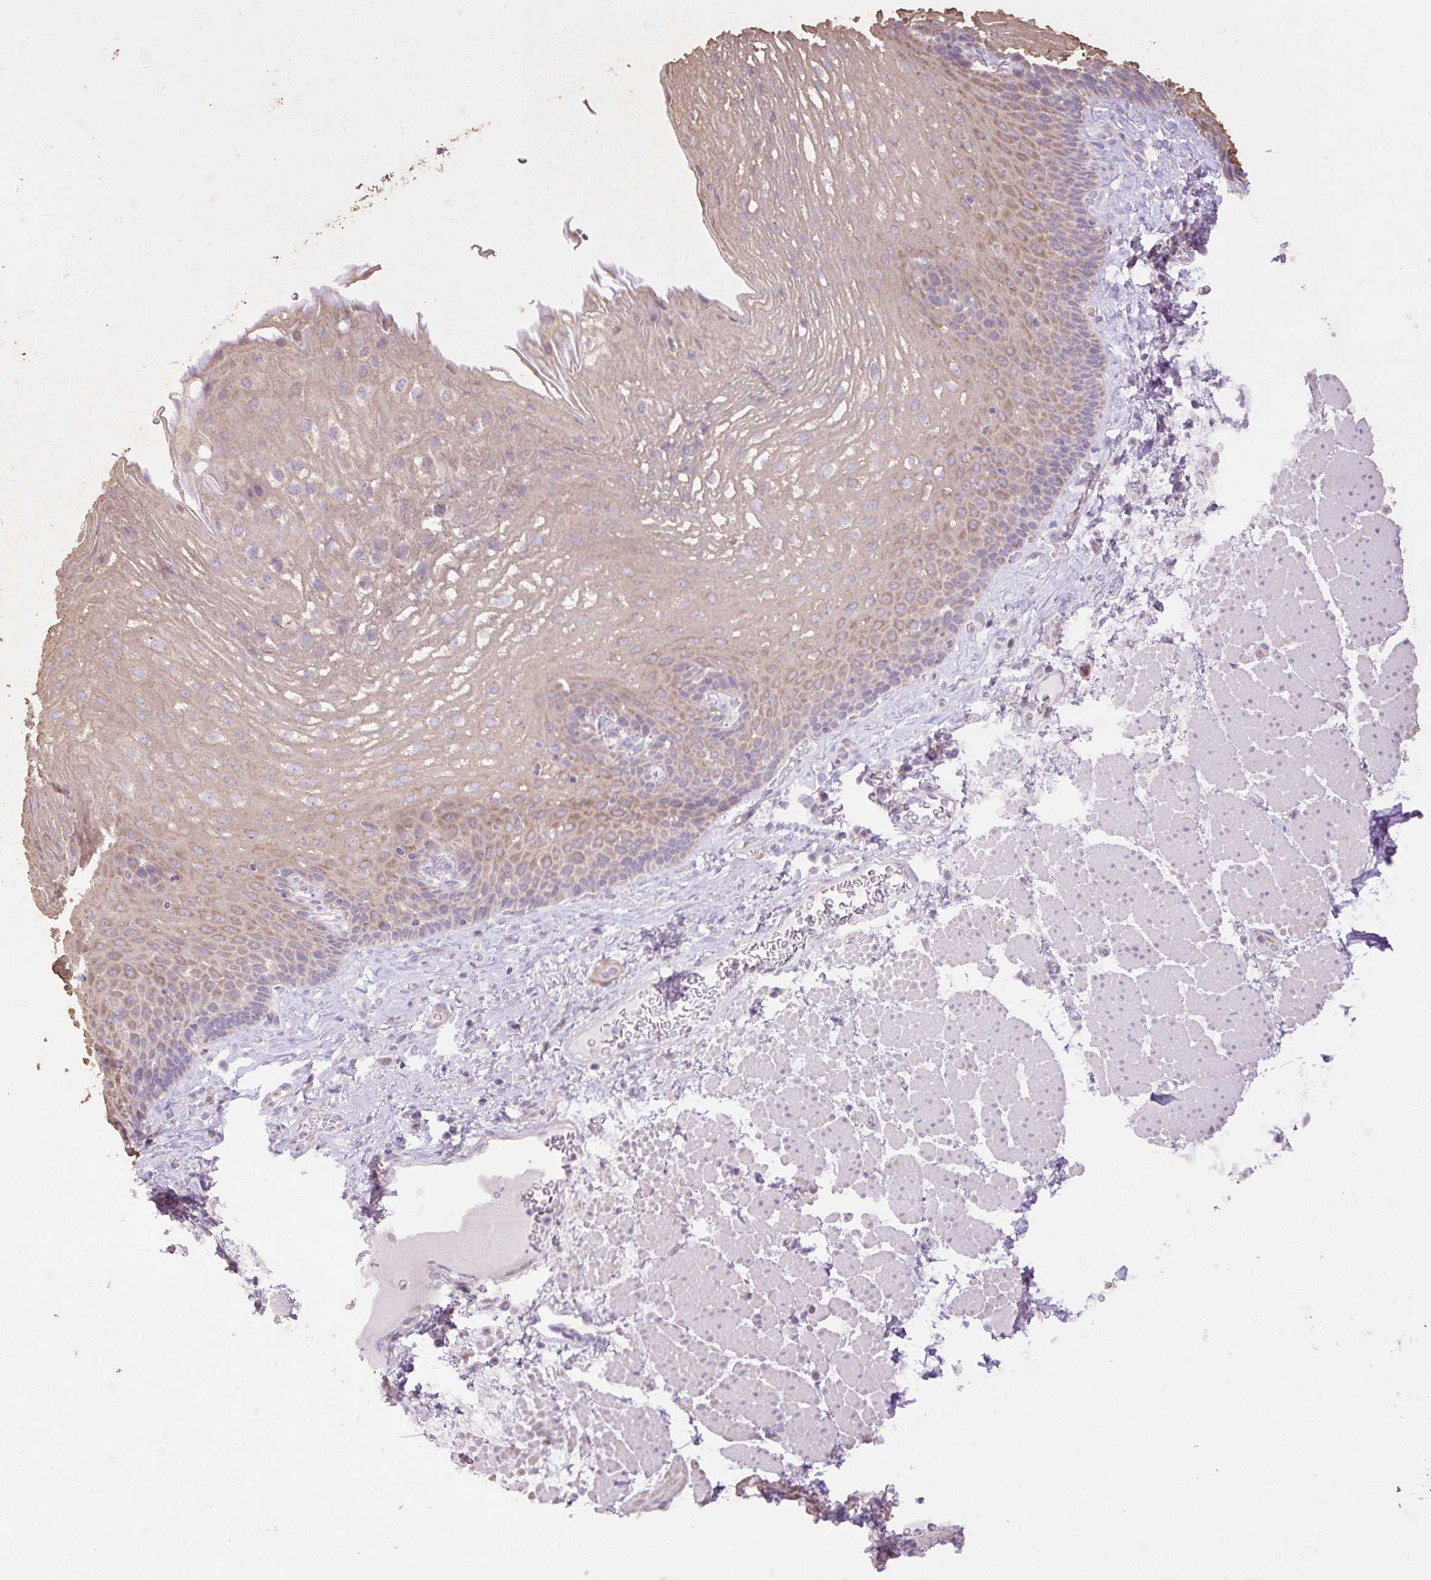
{"staining": {"intensity": "weak", "quantity": "25%-75%", "location": "cytoplasmic/membranous"}, "tissue": "esophagus", "cell_type": "Squamous epithelial cells", "image_type": "normal", "snomed": [{"axis": "morphology", "description": "Normal tissue, NOS"}, {"axis": "topography", "description": "Esophagus"}], "caption": "Esophagus stained with IHC shows weak cytoplasmic/membranous positivity in approximately 25%-75% of squamous epithelial cells.", "gene": "ABR", "patient": {"sex": "female", "age": 66}}